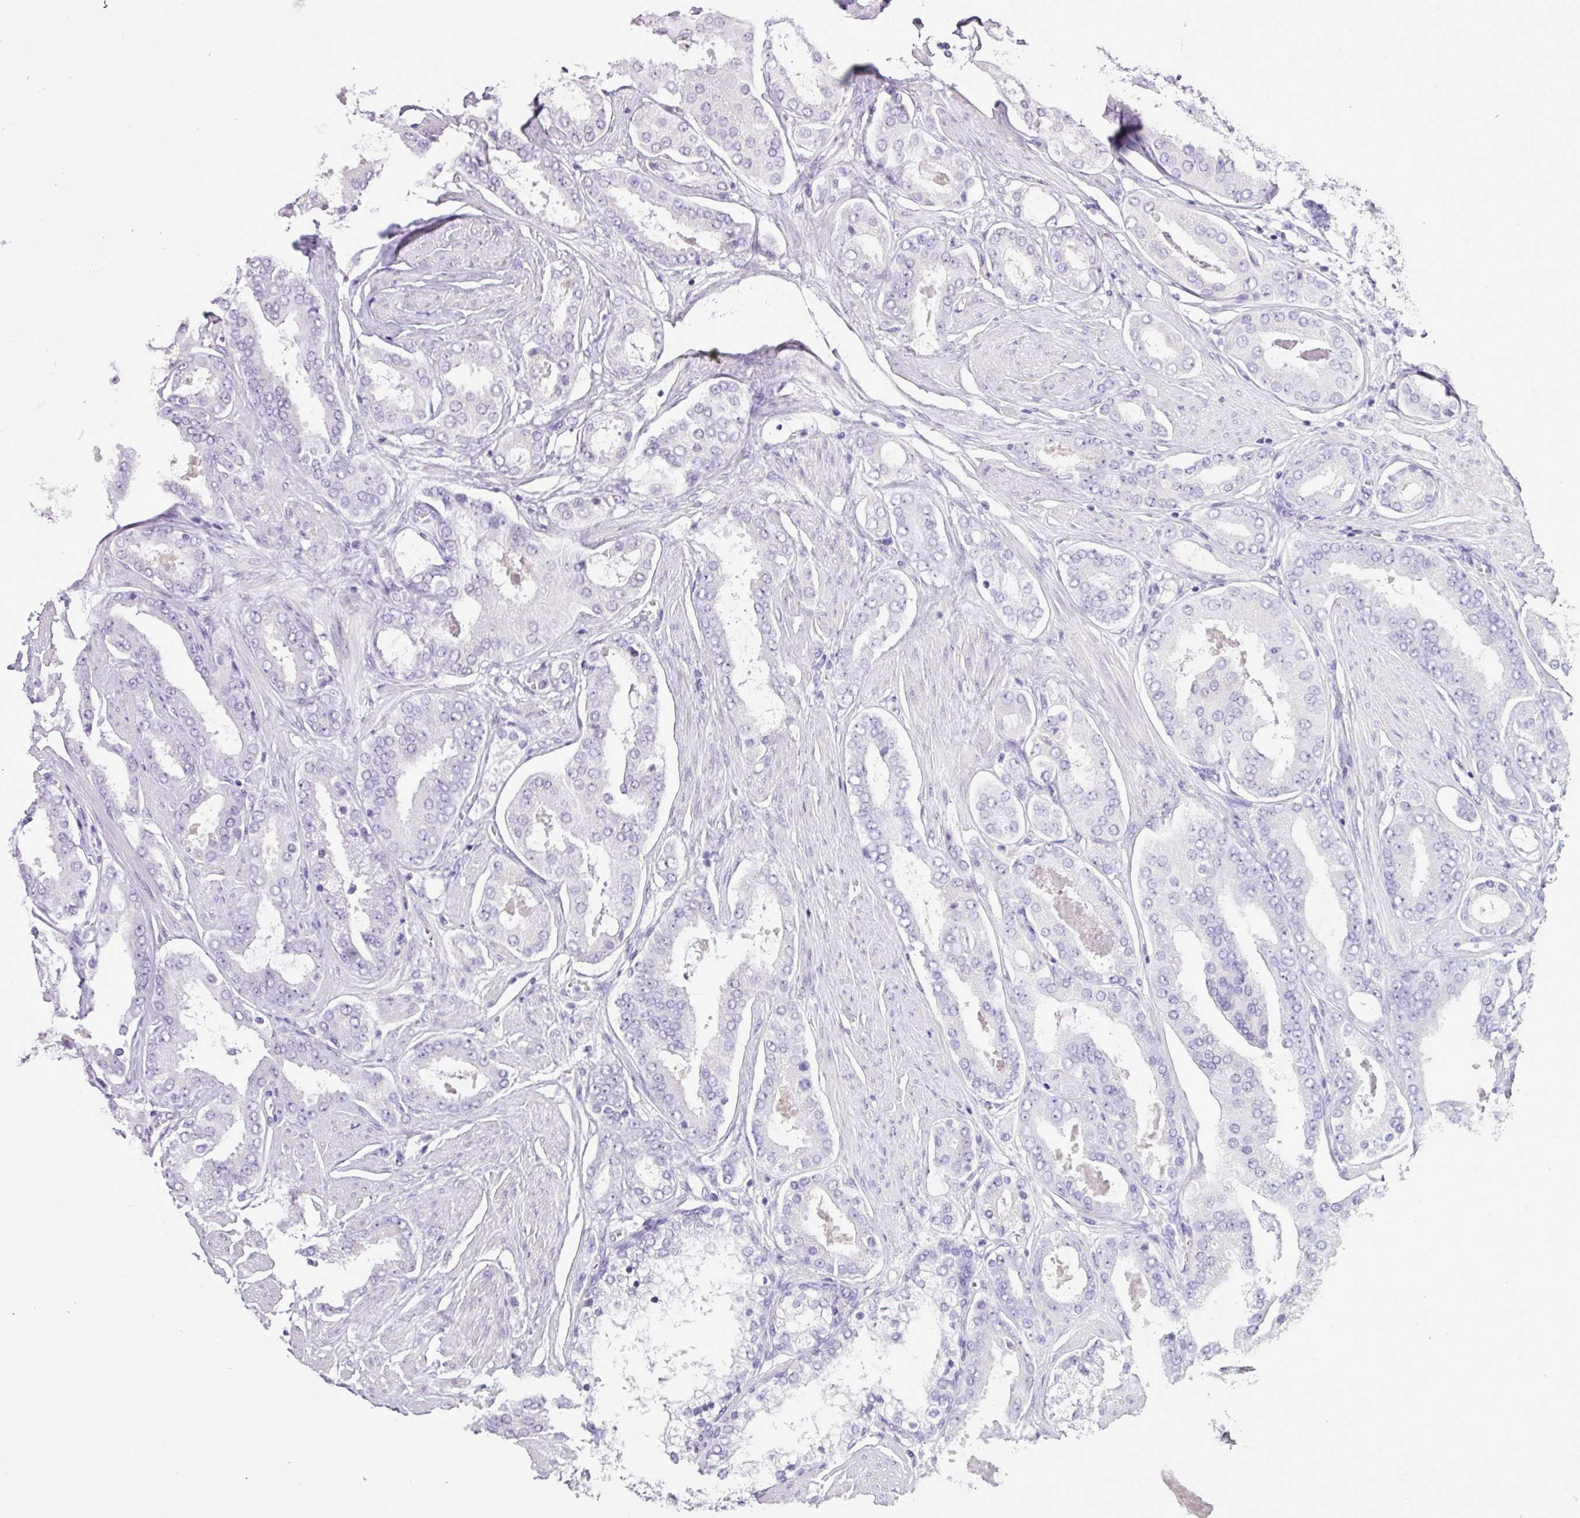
{"staining": {"intensity": "negative", "quantity": "none", "location": "none"}, "tissue": "prostate cancer", "cell_type": "Tumor cells", "image_type": "cancer", "snomed": [{"axis": "morphology", "description": "Adenocarcinoma, Low grade"}, {"axis": "topography", "description": "Prostate"}], "caption": "Tumor cells show no significant protein expression in adenocarcinoma (low-grade) (prostate).", "gene": "FAM43A", "patient": {"sex": "male", "age": 42}}